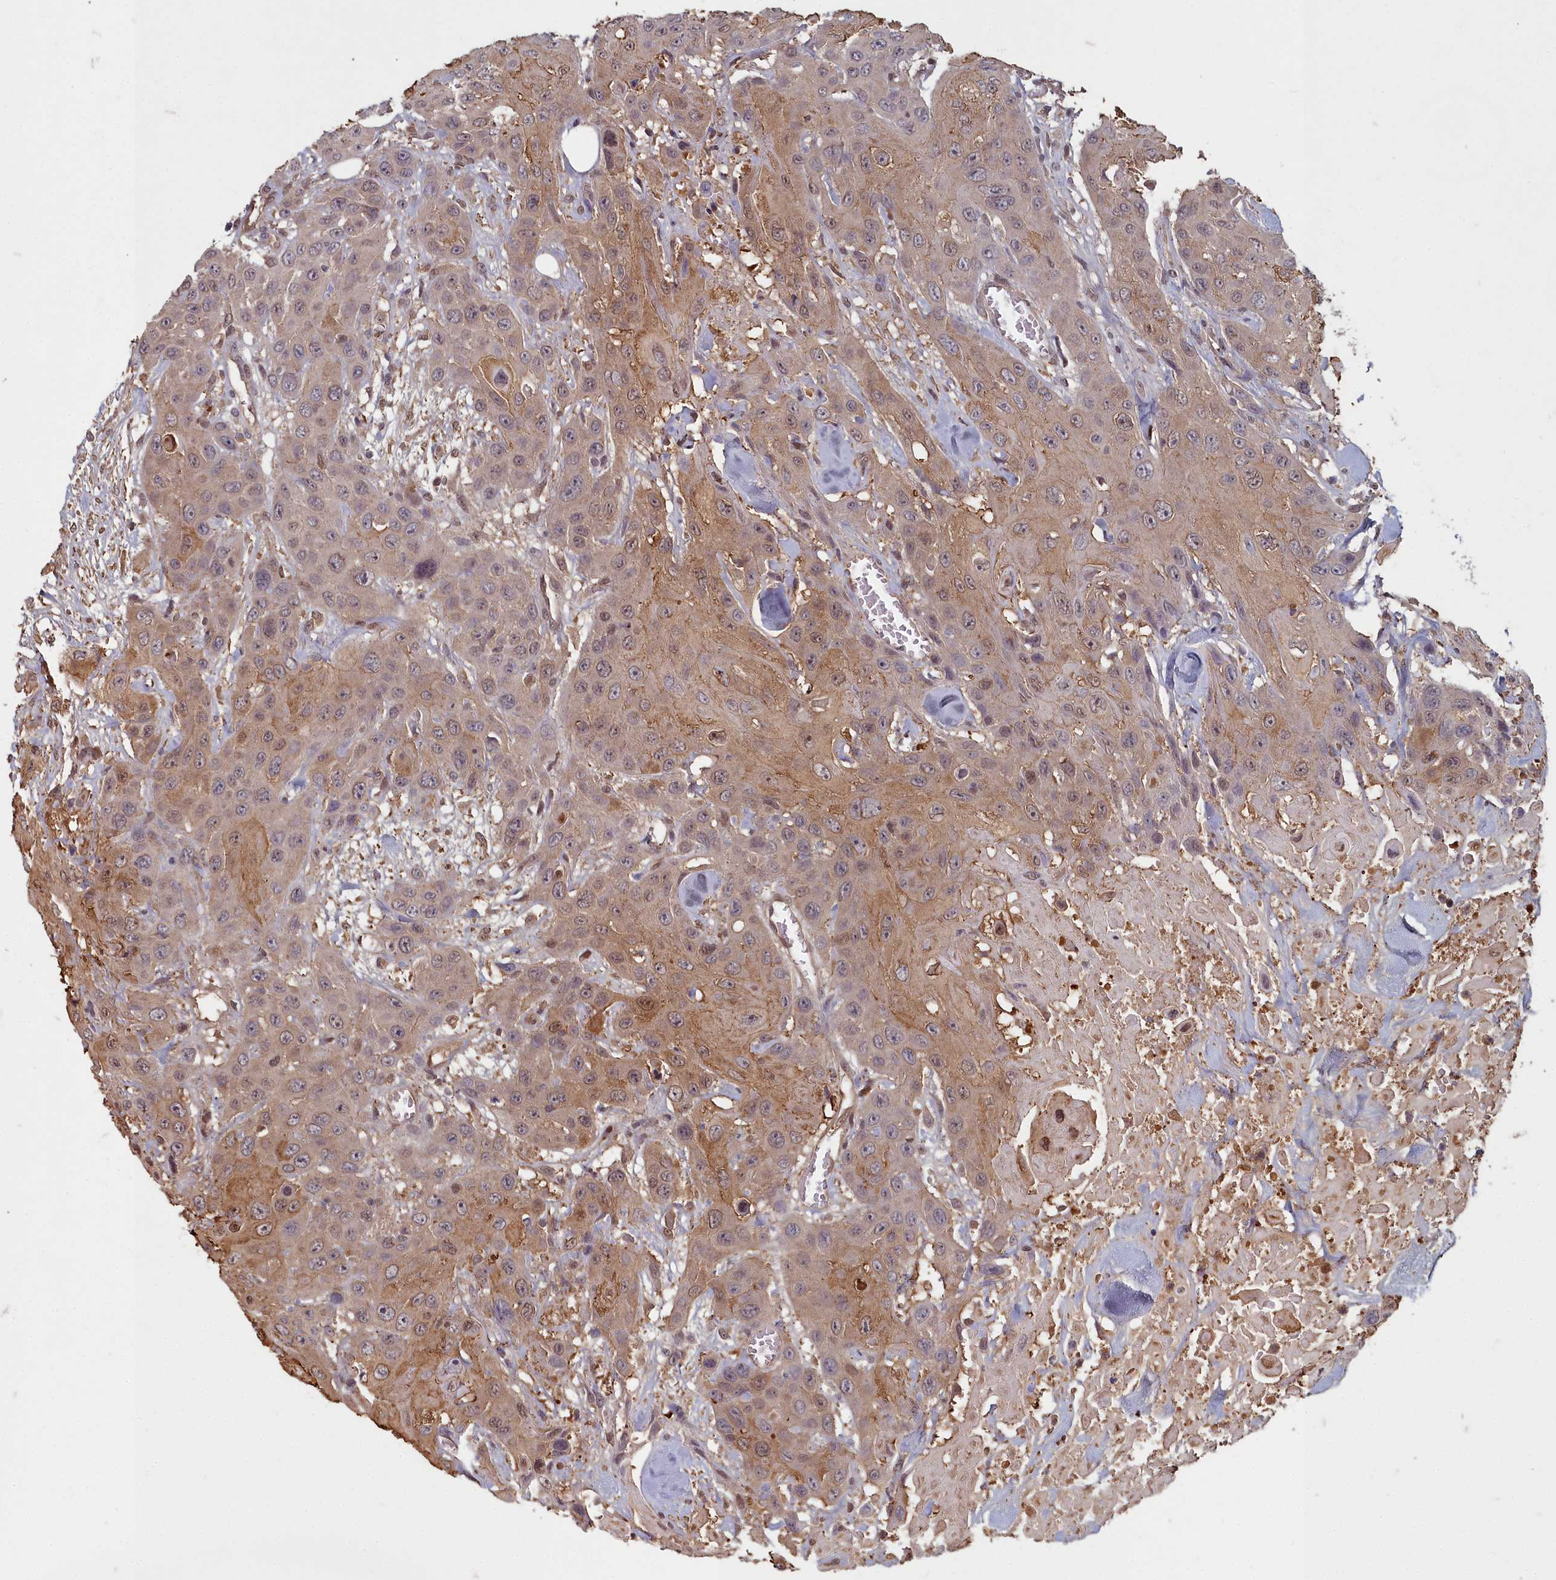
{"staining": {"intensity": "moderate", "quantity": "25%-75%", "location": "cytoplasmic/membranous,nuclear"}, "tissue": "head and neck cancer", "cell_type": "Tumor cells", "image_type": "cancer", "snomed": [{"axis": "morphology", "description": "Squamous cell carcinoma, NOS"}, {"axis": "topography", "description": "Head-Neck"}], "caption": "Moderate cytoplasmic/membranous and nuclear protein staining is present in approximately 25%-75% of tumor cells in head and neck squamous cell carcinoma.", "gene": "ZNF626", "patient": {"sex": "male", "age": 81}}